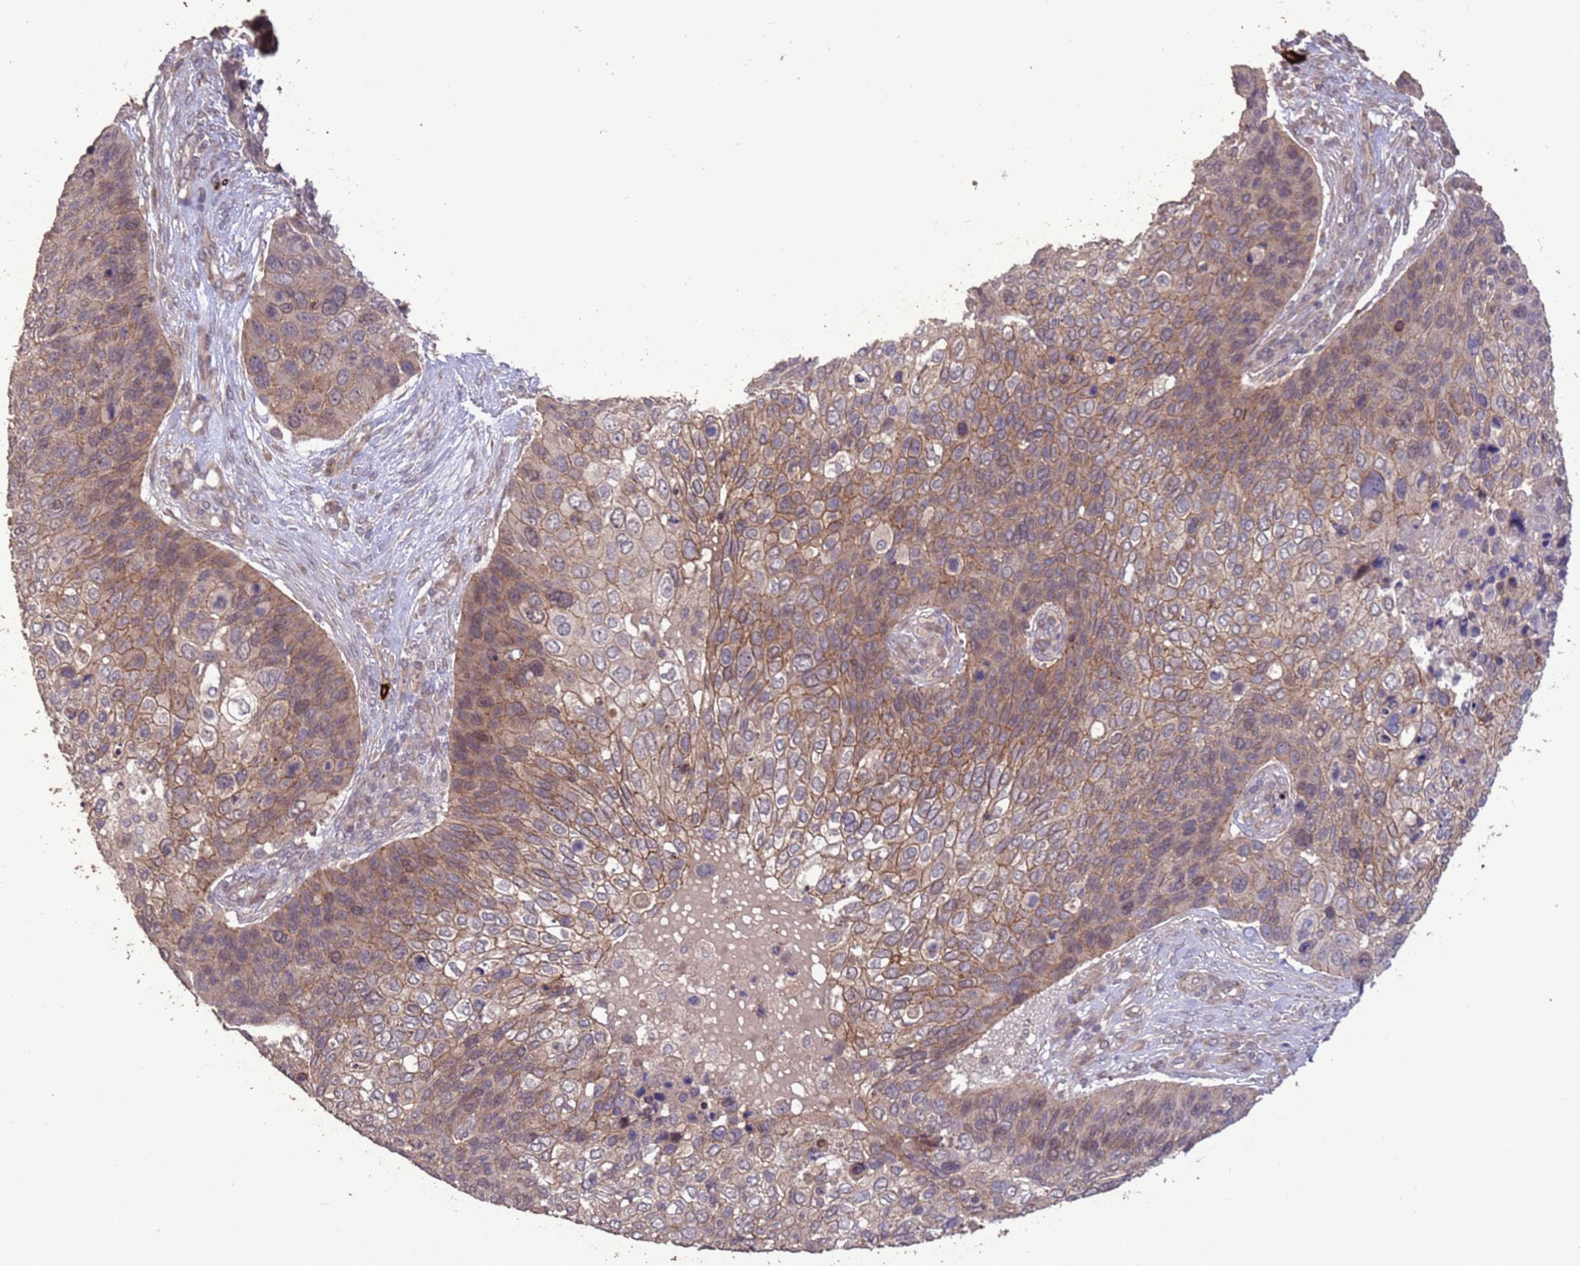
{"staining": {"intensity": "moderate", "quantity": ">75%", "location": "cytoplasmic/membranous"}, "tissue": "skin cancer", "cell_type": "Tumor cells", "image_type": "cancer", "snomed": [{"axis": "morphology", "description": "Basal cell carcinoma"}, {"axis": "topography", "description": "Skin"}], "caption": "The image displays immunohistochemical staining of skin cancer. There is moderate cytoplasmic/membranous positivity is present in about >75% of tumor cells. Immunohistochemistry stains the protein in brown and the nuclei are stained blue.", "gene": "SLC9B2", "patient": {"sex": "female", "age": 74}}